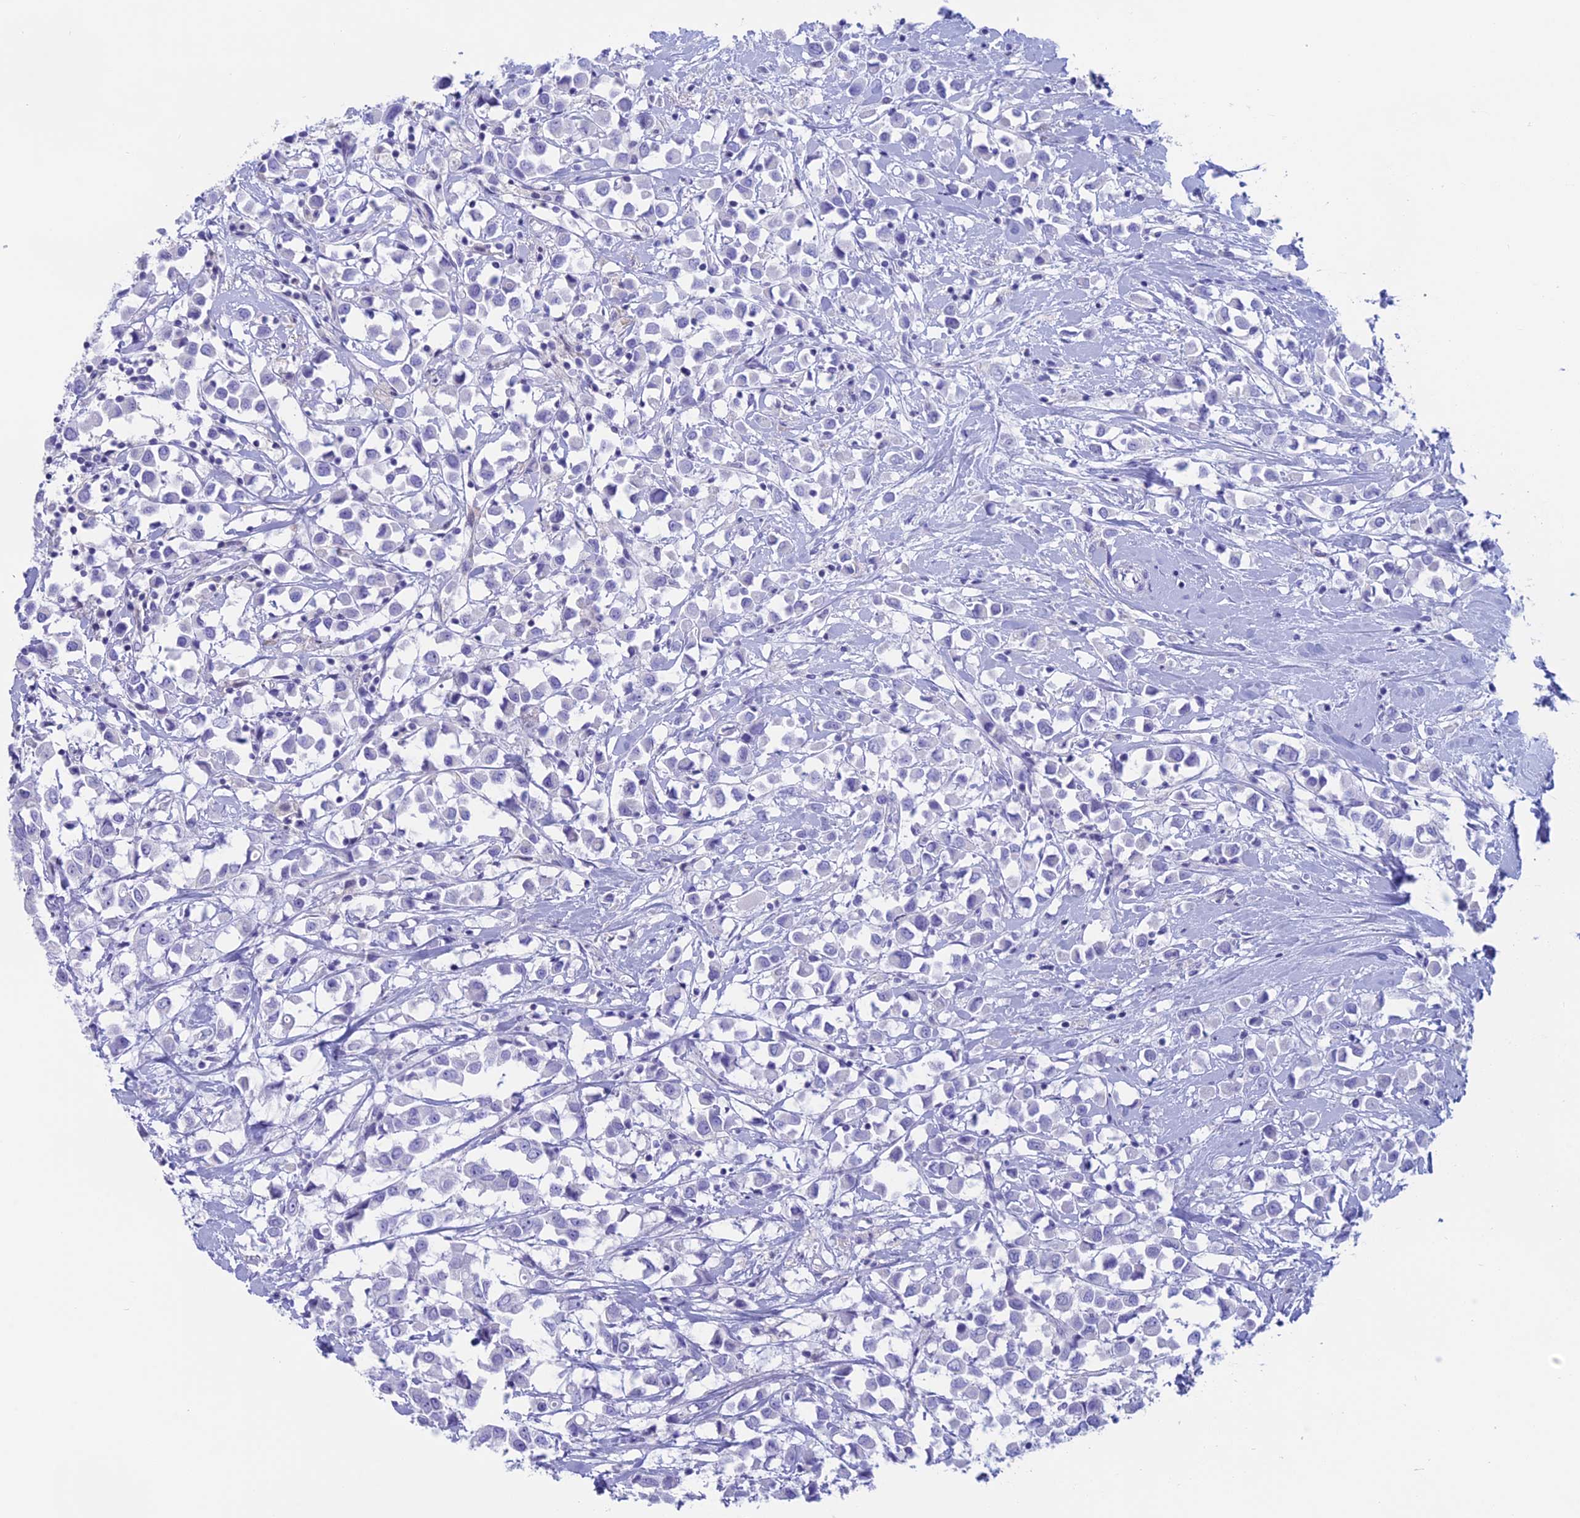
{"staining": {"intensity": "negative", "quantity": "none", "location": "none"}, "tissue": "breast cancer", "cell_type": "Tumor cells", "image_type": "cancer", "snomed": [{"axis": "morphology", "description": "Duct carcinoma"}, {"axis": "topography", "description": "Breast"}], "caption": "High power microscopy micrograph of an immunohistochemistry histopathology image of infiltrating ductal carcinoma (breast), revealing no significant staining in tumor cells. Brightfield microscopy of immunohistochemistry (IHC) stained with DAB (3,3'-diaminobenzidine) (brown) and hematoxylin (blue), captured at high magnification.", "gene": "RP1", "patient": {"sex": "female", "age": 61}}